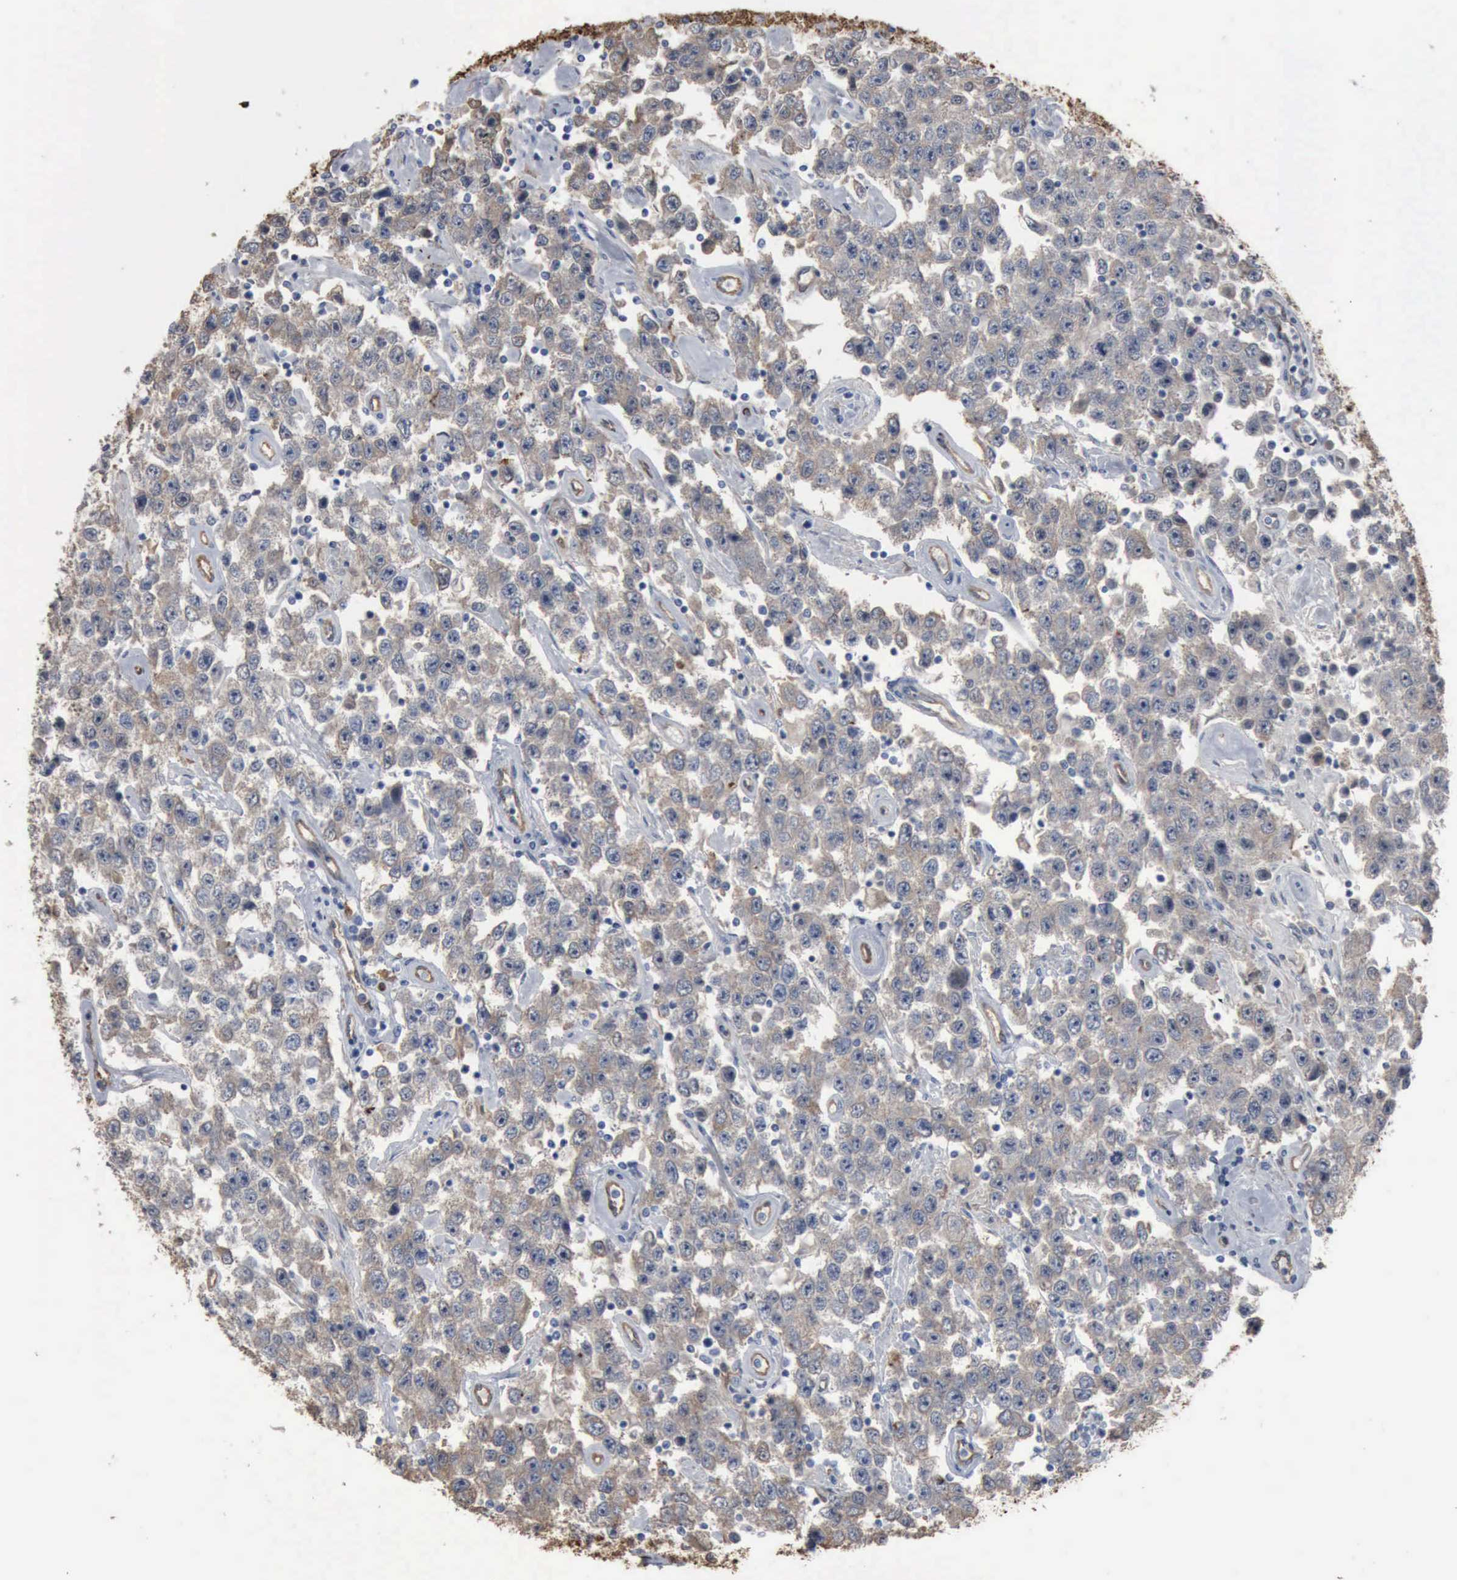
{"staining": {"intensity": "moderate", "quantity": ">75%", "location": "cytoplasmic/membranous"}, "tissue": "testis cancer", "cell_type": "Tumor cells", "image_type": "cancer", "snomed": [{"axis": "morphology", "description": "Seminoma, NOS"}, {"axis": "topography", "description": "Testis"}], "caption": "Protein positivity by immunohistochemistry (IHC) reveals moderate cytoplasmic/membranous expression in approximately >75% of tumor cells in testis cancer. The staining was performed using DAB, with brown indicating positive protein expression. Nuclei are stained blue with hematoxylin.", "gene": "FSCN1", "patient": {"sex": "male", "age": 52}}